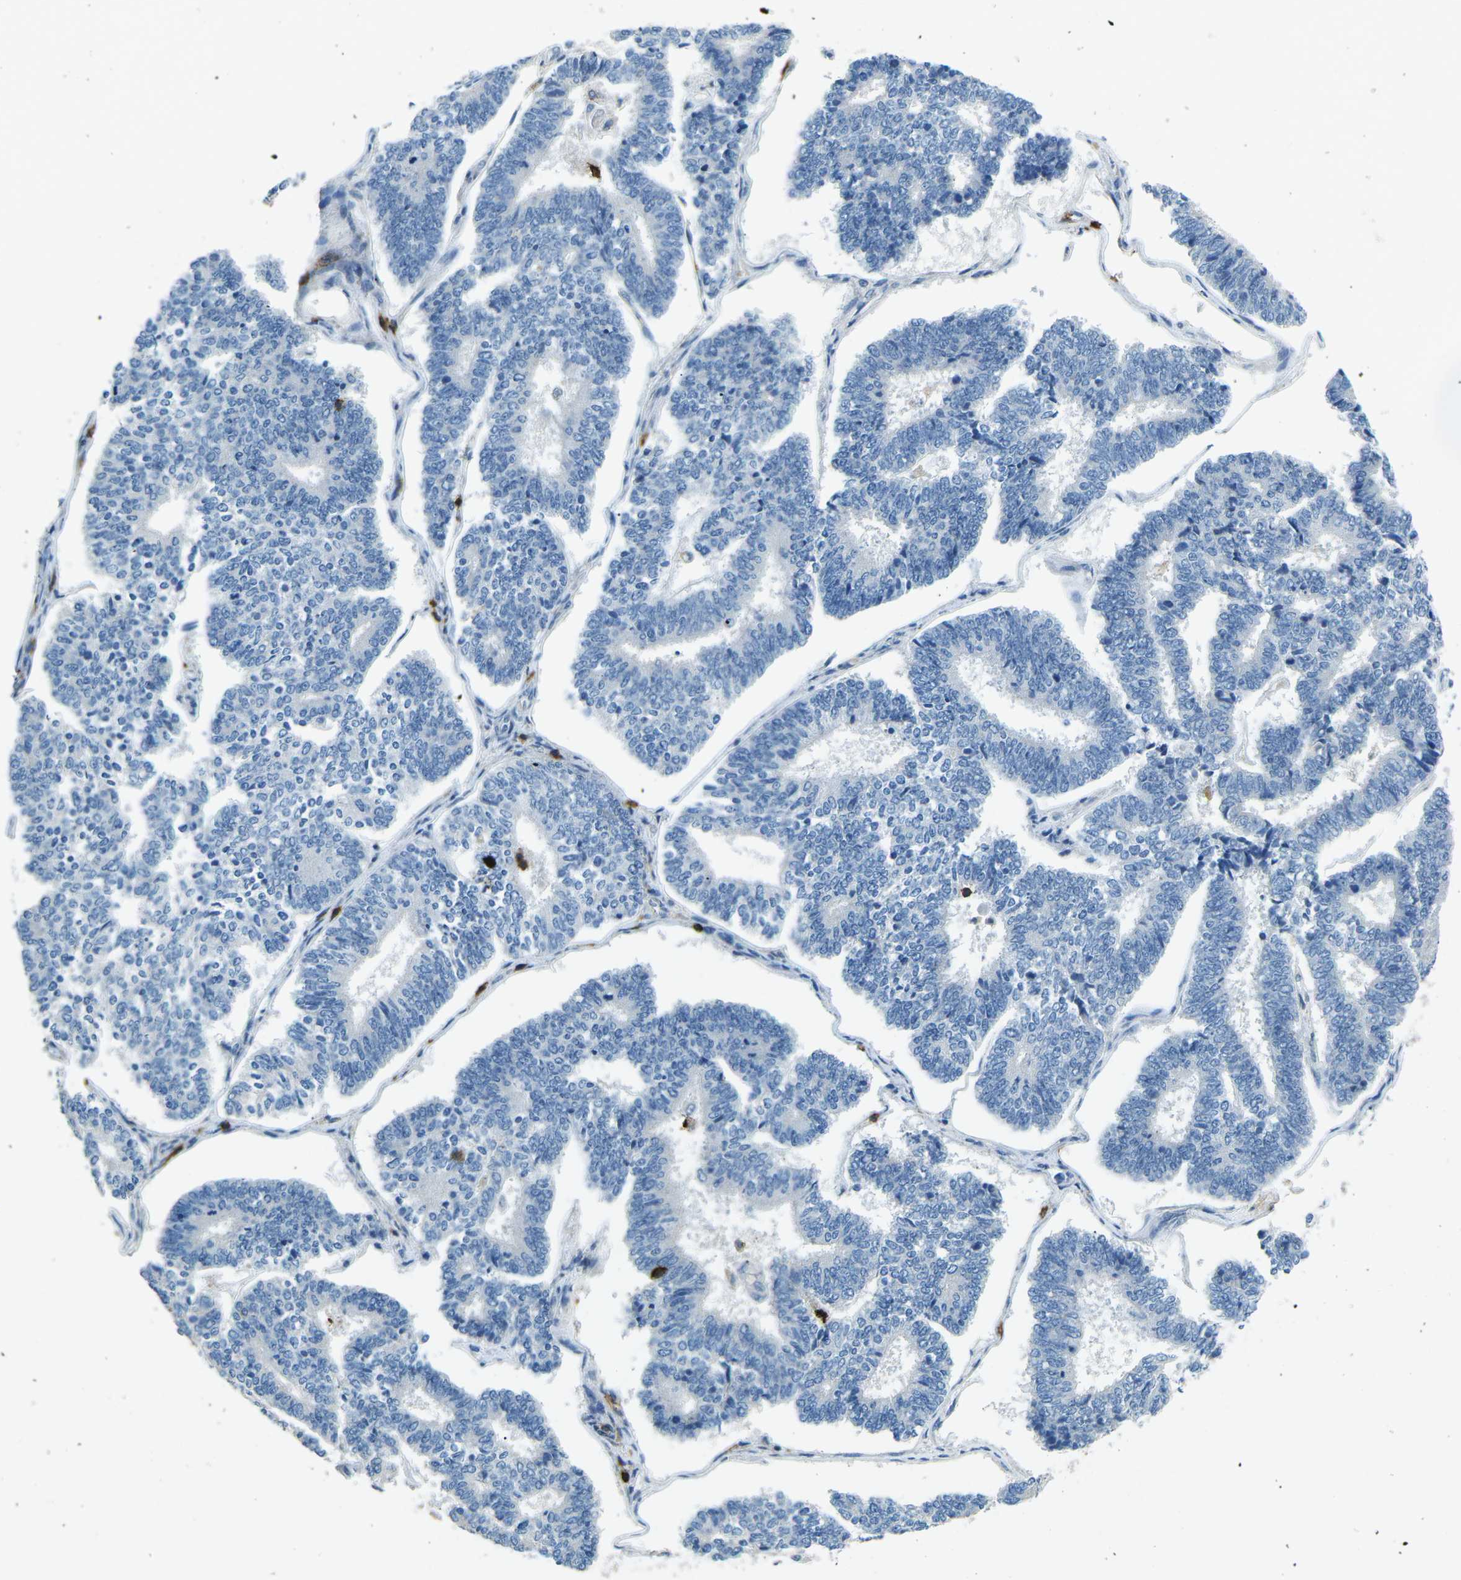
{"staining": {"intensity": "negative", "quantity": "none", "location": "none"}, "tissue": "endometrial cancer", "cell_type": "Tumor cells", "image_type": "cancer", "snomed": [{"axis": "morphology", "description": "Adenocarcinoma, NOS"}, {"axis": "topography", "description": "Endometrium"}], "caption": "This micrograph is of endometrial cancer stained with immunohistochemistry (IHC) to label a protein in brown with the nuclei are counter-stained blue. There is no expression in tumor cells.", "gene": "CD6", "patient": {"sex": "female", "age": 70}}